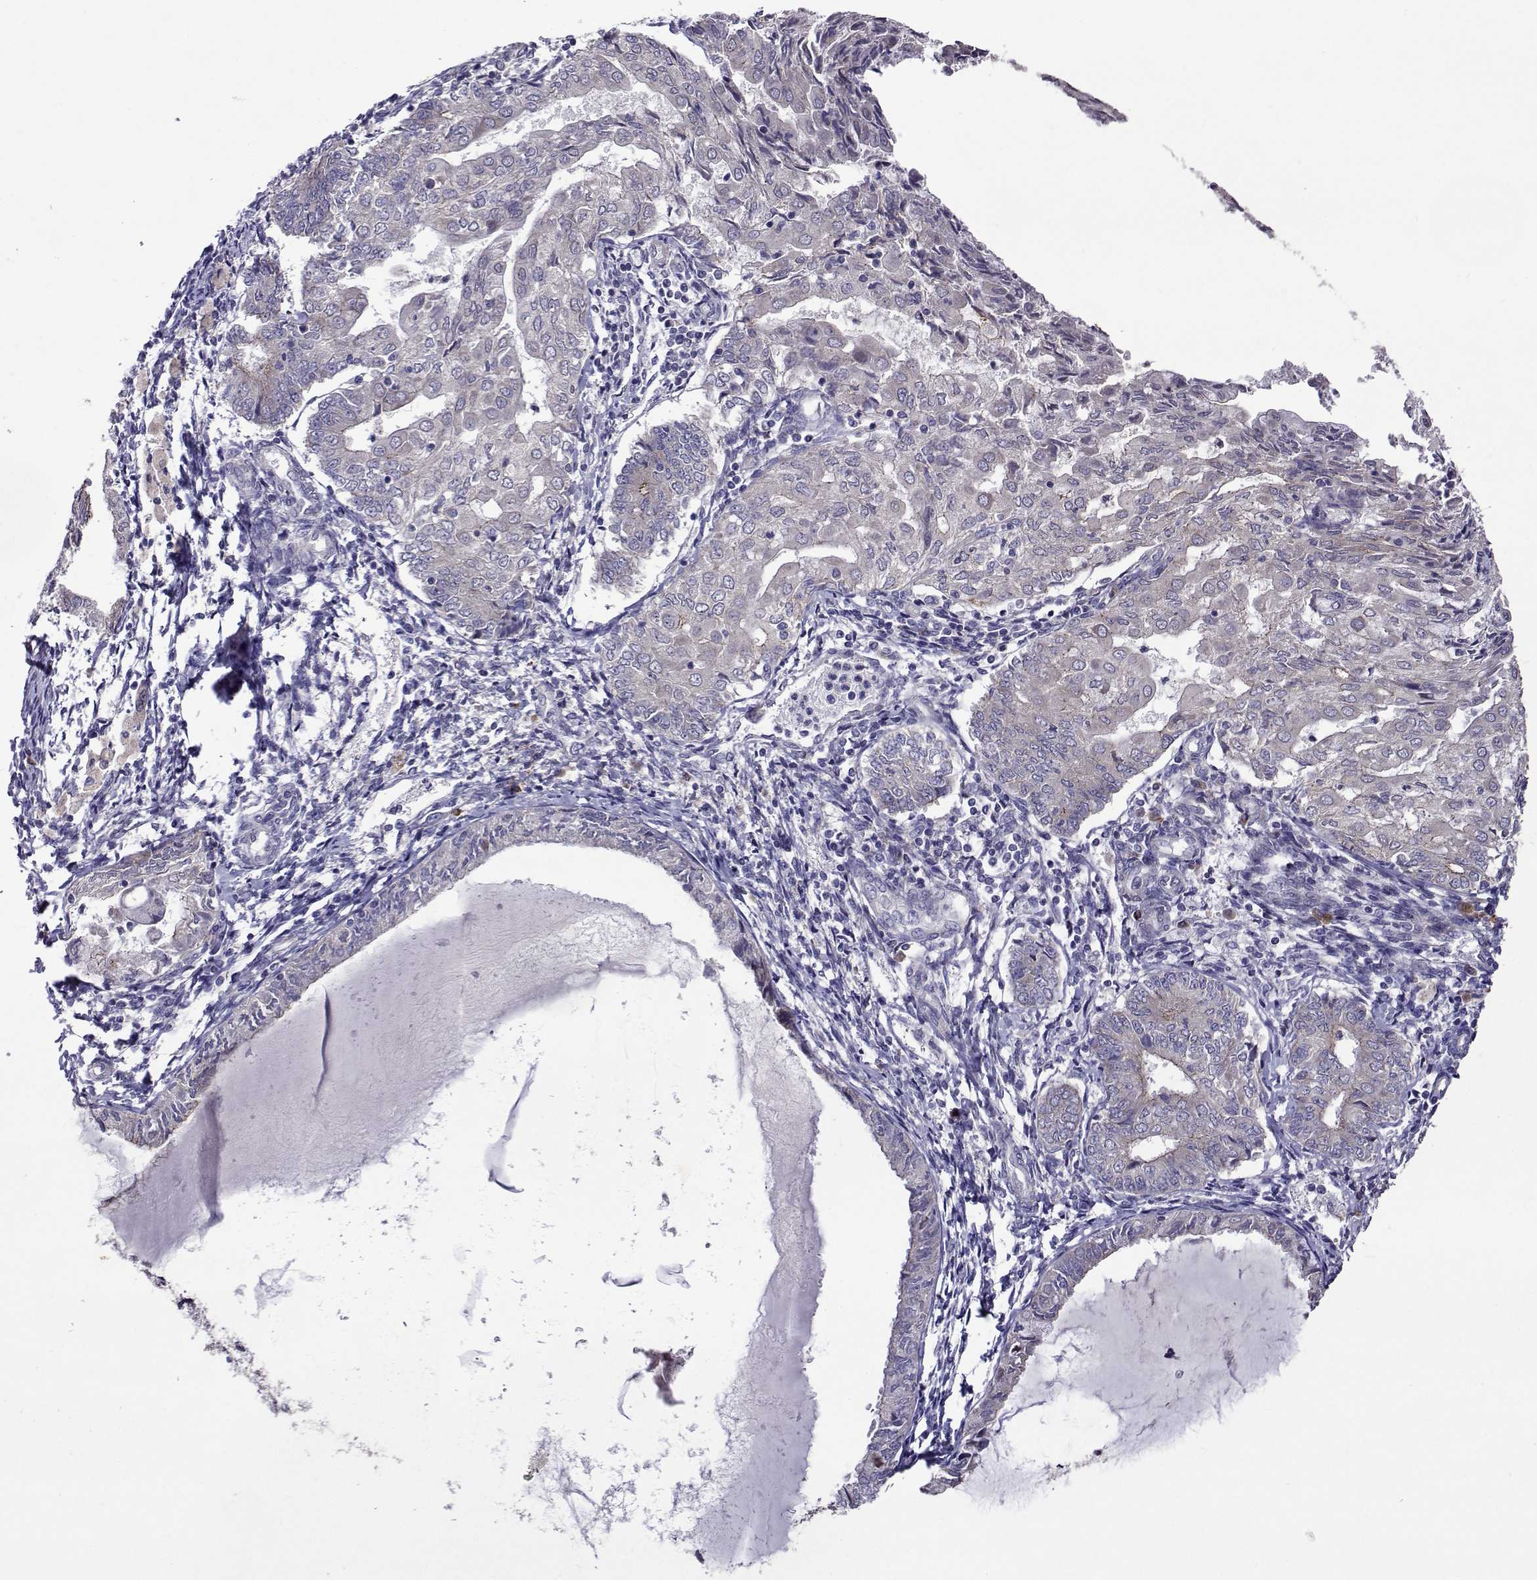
{"staining": {"intensity": "negative", "quantity": "none", "location": "none"}, "tissue": "endometrial cancer", "cell_type": "Tumor cells", "image_type": "cancer", "snomed": [{"axis": "morphology", "description": "Adenocarcinoma, NOS"}, {"axis": "topography", "description": "Endometrium"}], "caption": "Protein analysis of endometrial cancer (adenocarcinoma) demonstrates no significant expression in tumor cells. (Immunohistochemistry, brightfield microscopy, high magnification).", "gene": "TARBP2", "patient": {"sex": "female", "age": 68}}